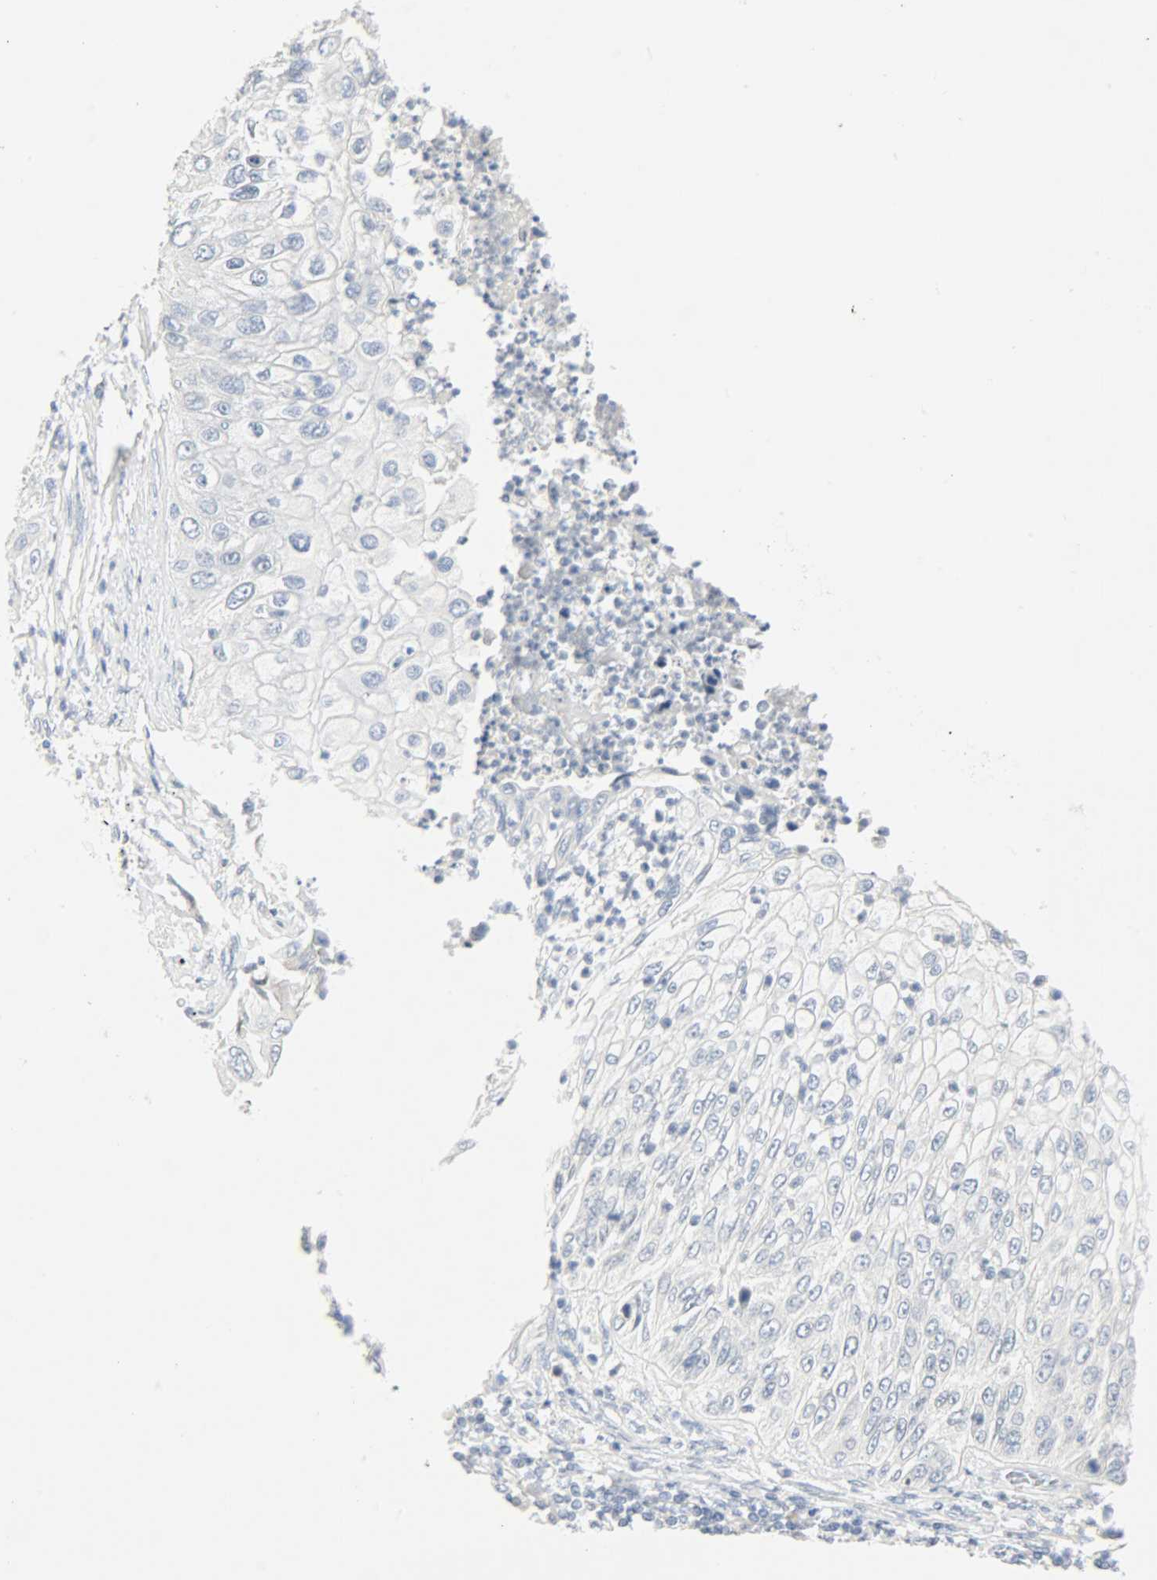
{"staining": {"intensity": "weak", "quantity": "<25%", "location": "nuclear"}, "tissue": "lung cancer", "cell_type": "Tumor cells", "image_type": "cancer", "snomed": [{"axis": "morphology", "description": "Inflammation, NOS"}, {"axis": "morphology", "description": "Squamous cell carcinoma, NOS"}, {"axis": "topography", "description": "Lymph node"}, {"axis": "topography", "description": "Soft tissue"}, {"axis": "topography", "description": "Lung"}], "caption": "DAB (3,3'-diaminobenzidine) immunohistochemical staining of human squamous cell carcinoma (lung) demonstrates no significant expression in tumor cells. (DAB immunohistochemistry (IHC), high magnification).", "gene": "HELLS", "patient": {"sex": "male", "age": 66}}